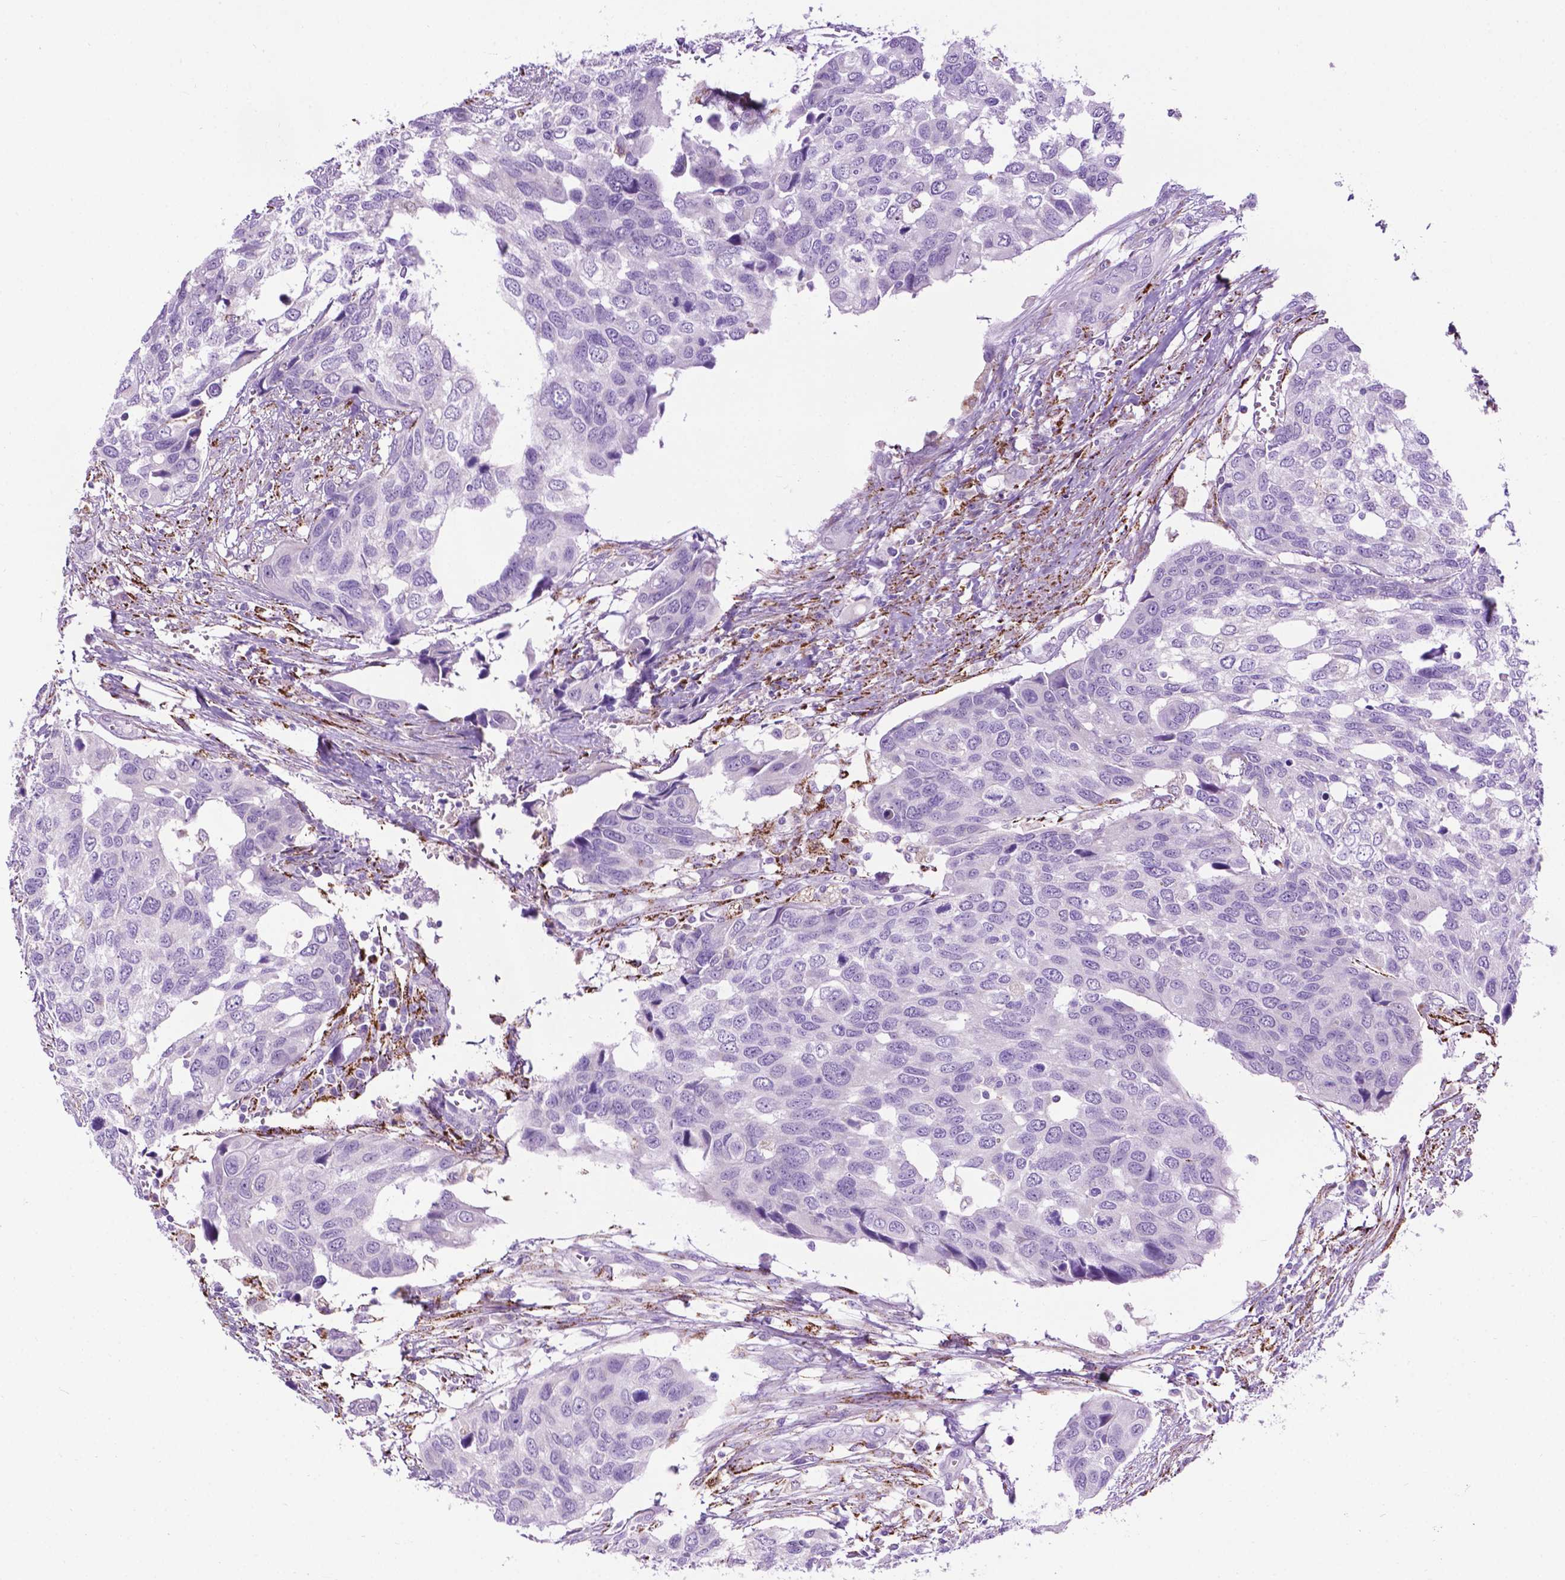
{"staining": {"intensity": "negative", "quantity": "none", "location": "none"}, "tissue": "urothelial cancer", "cell_type": "Tumor cells", "image_type": "cancer", "snomed": [{"axis": "morphology", "description": "Urothelial carcinoma, High grade"}, {"axis": "topography", "description": "Urinary bladder"}], "caption": "Protein analysis of urothelial cancer exhibits no significant staining in tumor cells.", "gene": "TMEM132E", "patient": {"sex": "male", "age": 60}}